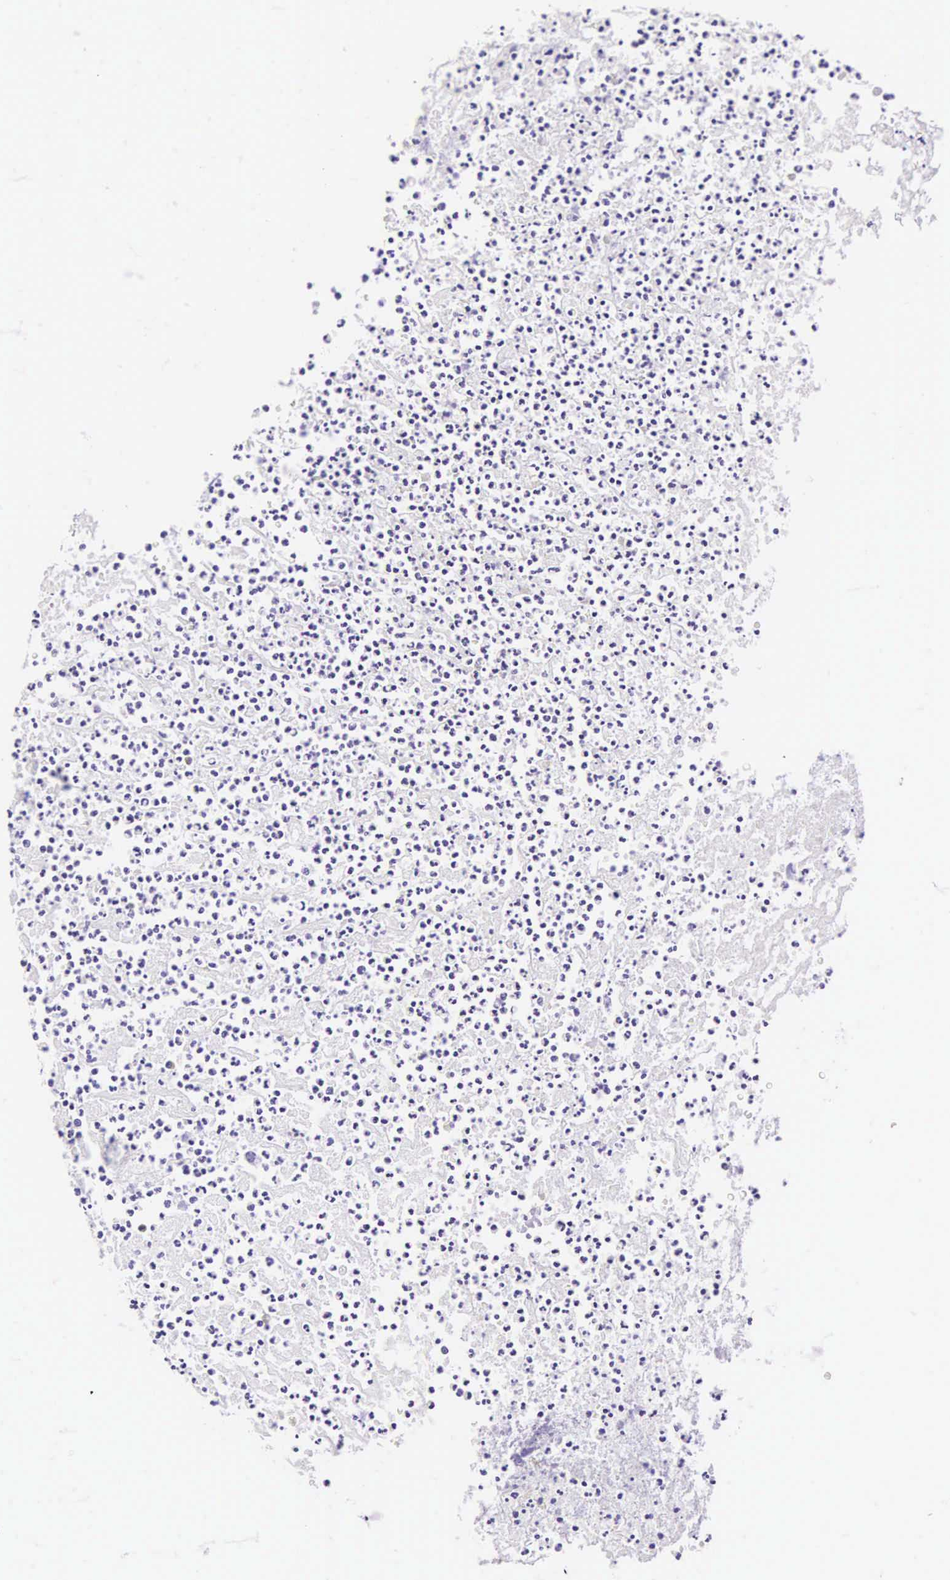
{"staining": {"intensity": "negative", "quantity": "none", "location": "none"}, "tissue": "colorectal cancer", "cell_type": "Tumor cells", "image_type": "cancer", "snomed": [{"axis": "morphology", "description": "Adenocarcinoma, NOS"}, {"axis": "topography", "description": "Rectum"}], "caption": "Image shows no significant protein positivity in tumor cells of adenocarcinoma (colorectal). (IHC, brightfield microscopy, high magnification).", "gene": "CD1A", "patient": {"sex": "female", "age": 67}}